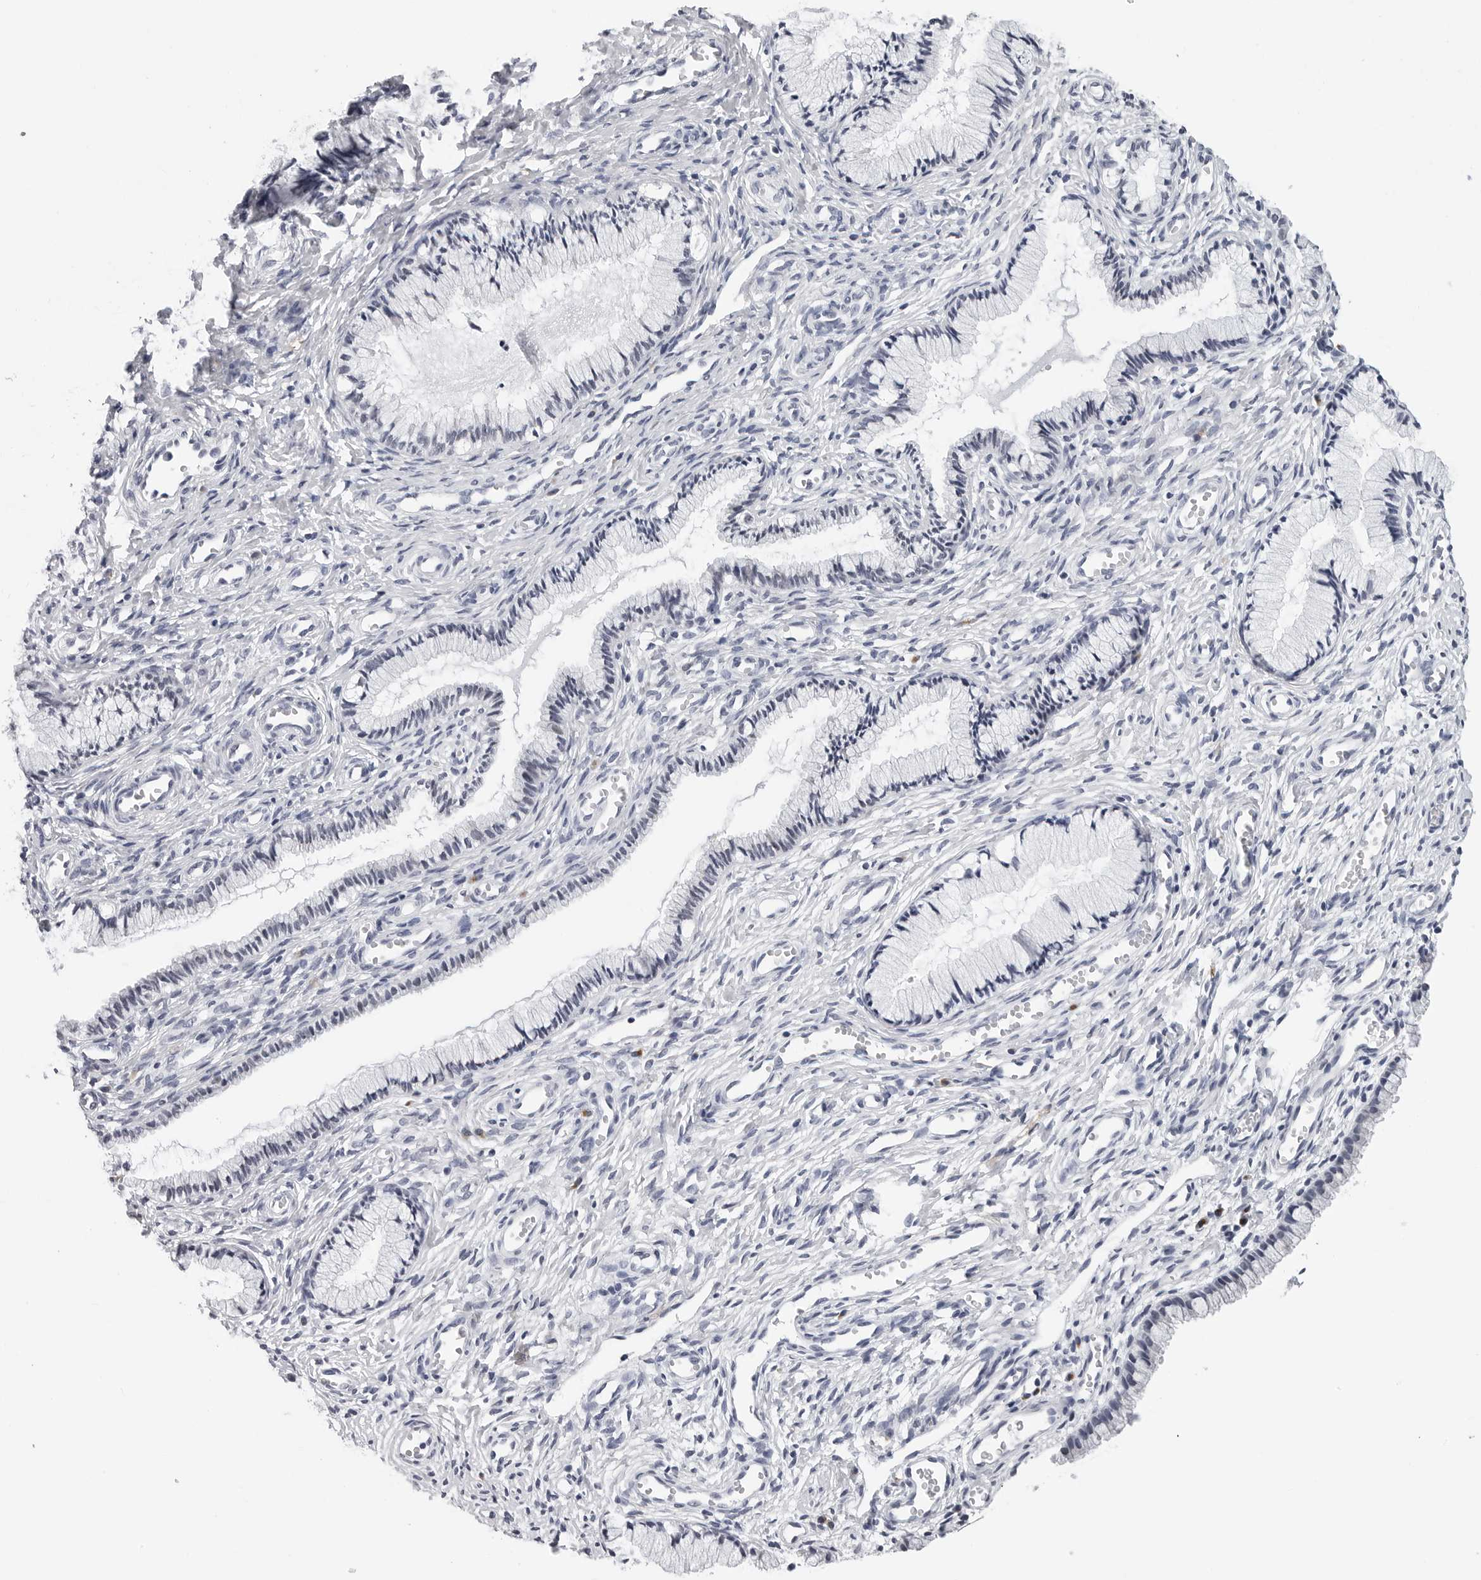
{"staining": {"intensity": "negative", "quantity": "none", "location": "none"}, "tissue": "cervix", "cell_type": "Glandular cells", "image_type": "normal", "snomed": [{"axis": "morphology", "description": "Normal tissue, NOS"}, {"axis": "topography", "description": "Cervix"}], "caption": "This photomicrograph is of normal cervix stained with IHC to label a protein in brown with the nuclei are counter-stained blue. There is no positivity in glandular cells.", "gene": "GNL2", "patient": {"sex": "female", "age": 27}}